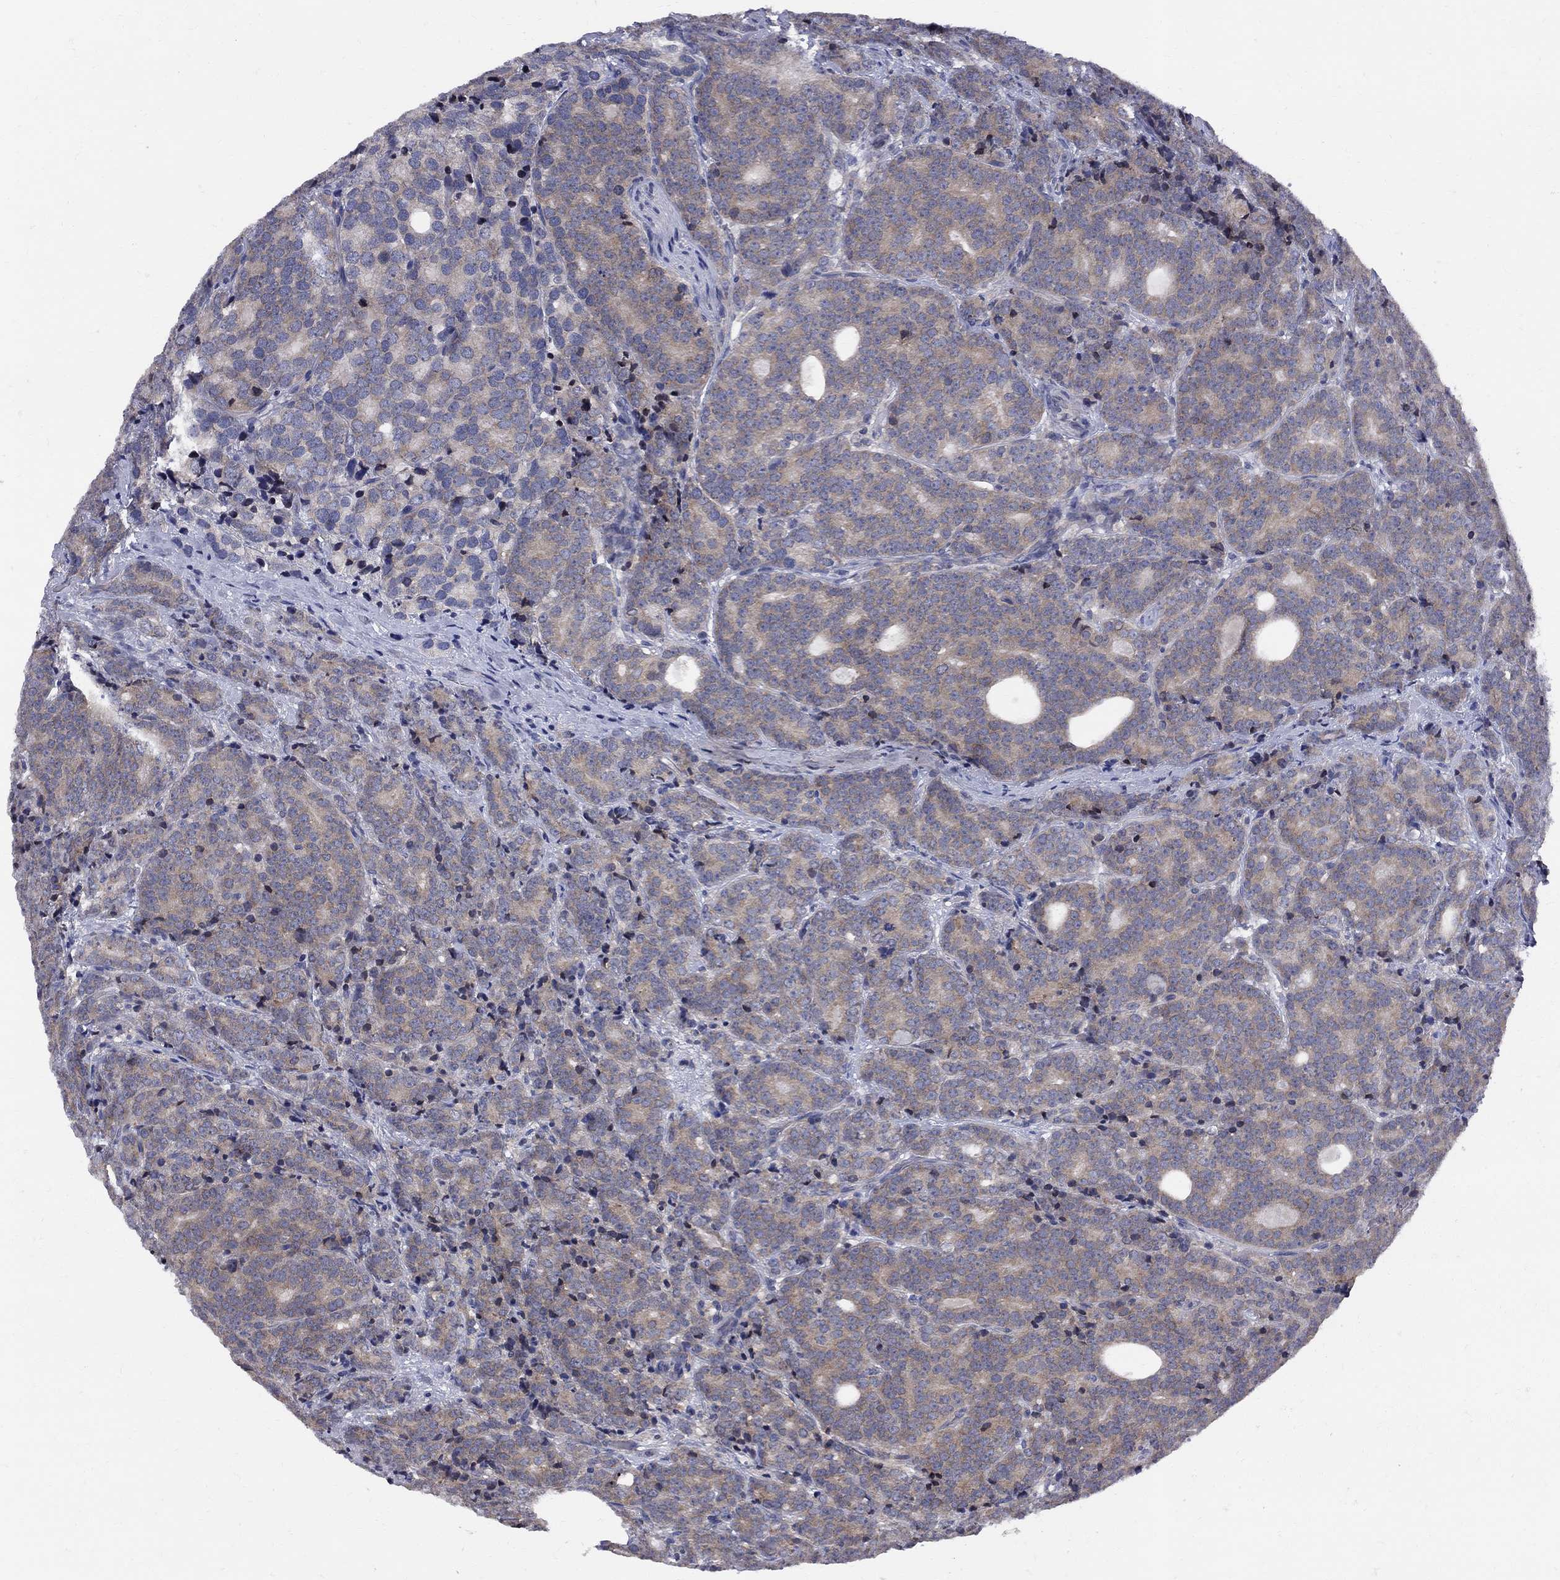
{"staining": {"intensity": "weak", "quantity": ">75%", "location": "cytoplasmic/membranous,nuclear"}, "tissue": "prostate cancer", "cell_type": "Tumor cells", "image_type": "cancer", "snomed": [{"axis": "morphology", "description": "Adenocarcinoma, NOS"}, {"axis": "topography", "description": "Prostate"}], "caption": "Prostate cancer (adenocarcinoma) stained for a protein demonstrates weak cytoplasmic/membranous and nuclear positivity in tumor cells. (DAB = brown stain, brightfield microscopy at high magnification).", "gene": "CNOT11", "patient": {"sex": "male", "age": 71}}